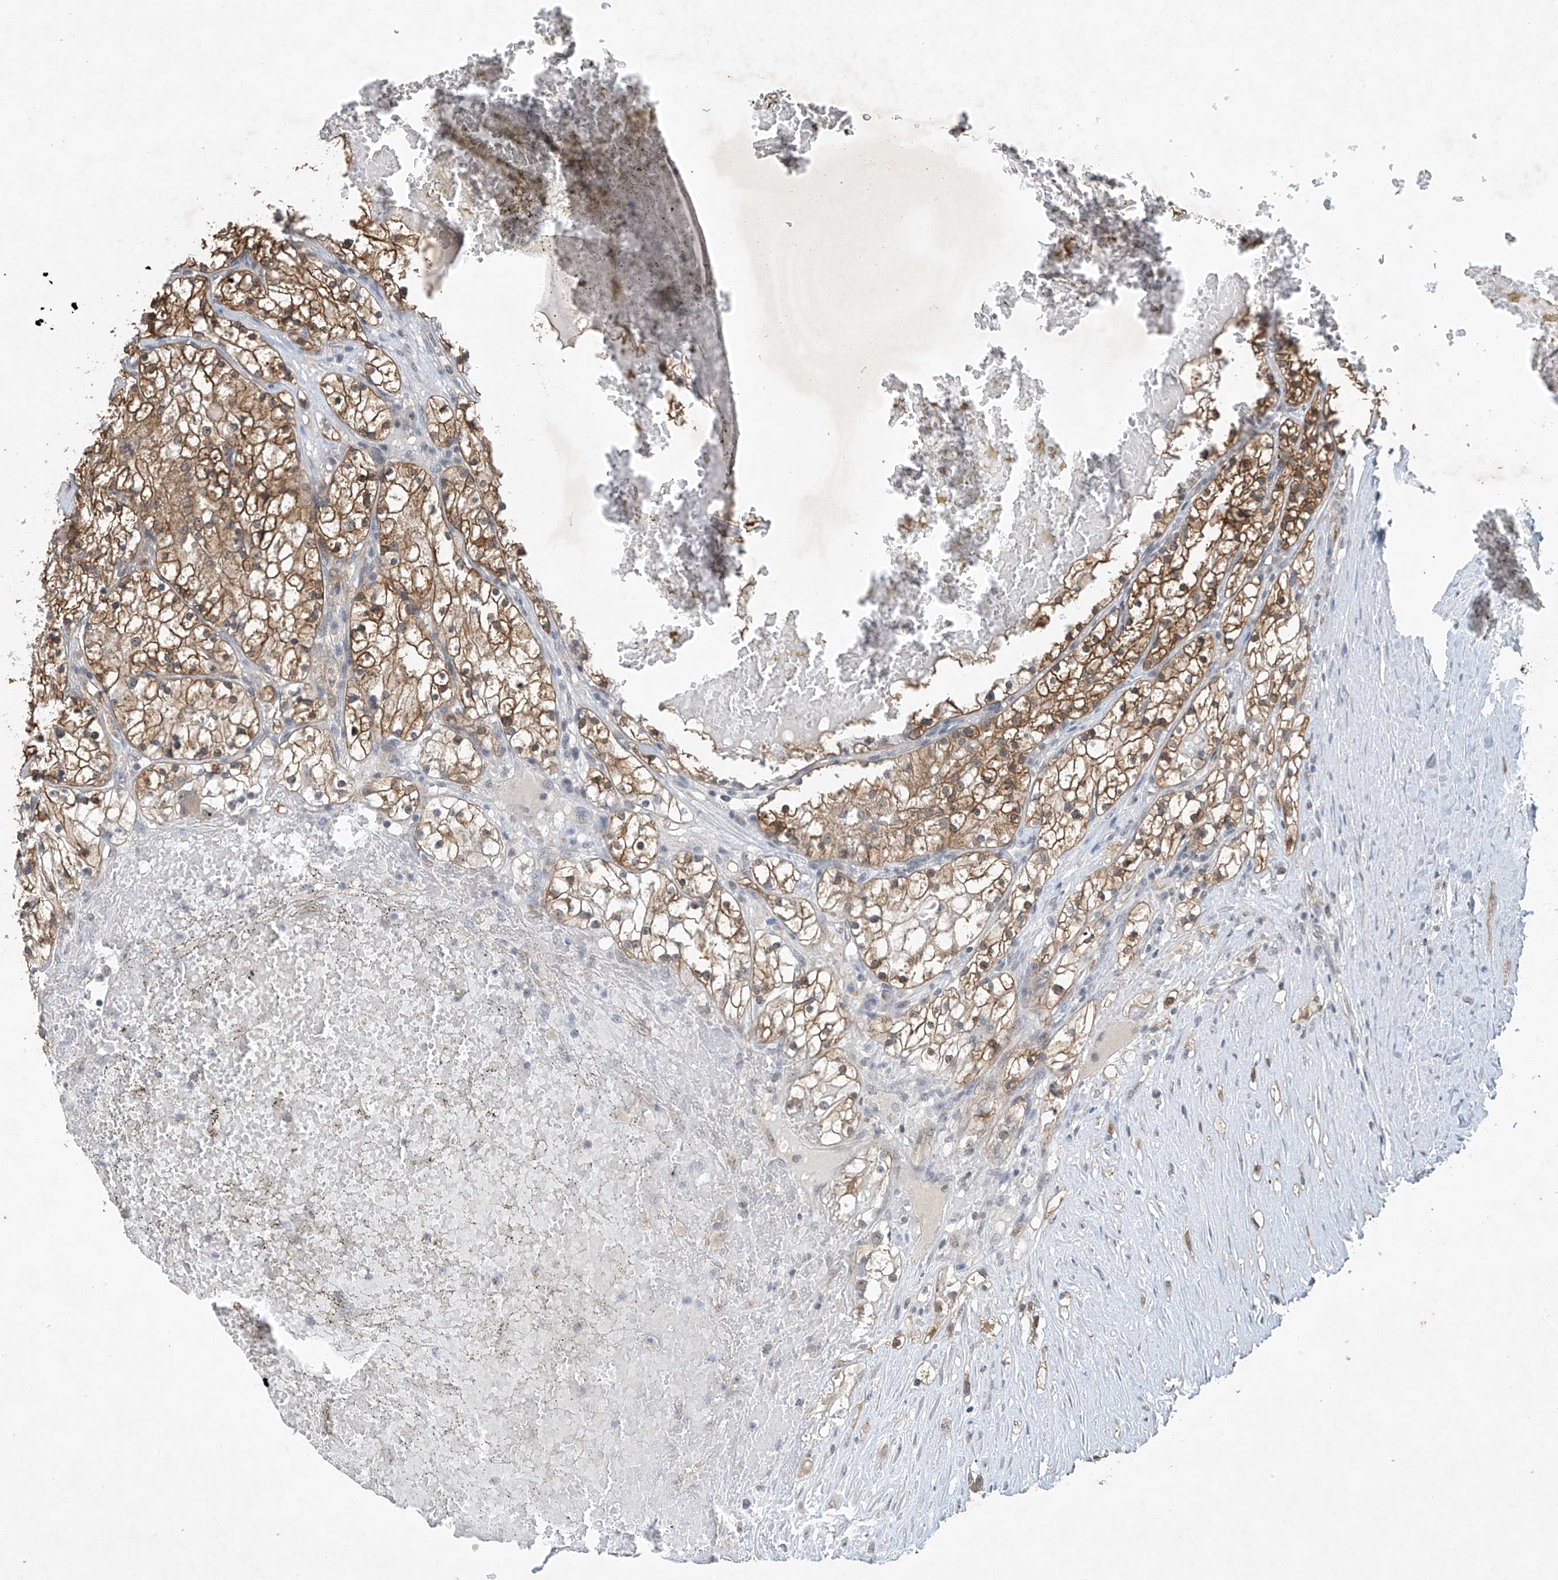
{"staining": {"intensity": "moderate", "quantity": ">75%", "location": "cytoplasmic/membranous"}, "tissue": "renal cancer", "cell_type": "Tumor cells", "image_type": "cancer", "snomed": [{"axis": "morphology", "description": "Normal tissue, NOS"}, {"axis": "morphology", "description": "Adenocarcinoma, NOS"}, {"axis": "topography", "description": "Kidney"}], "caption": "The histopathology image demonstrates a brown stain indicating the presence of a protein in the cytoplasmic/membranous of tumor cells in renal cancer.", "gene": "TAF8", "patient": {"sex": "male", "age": 68}}